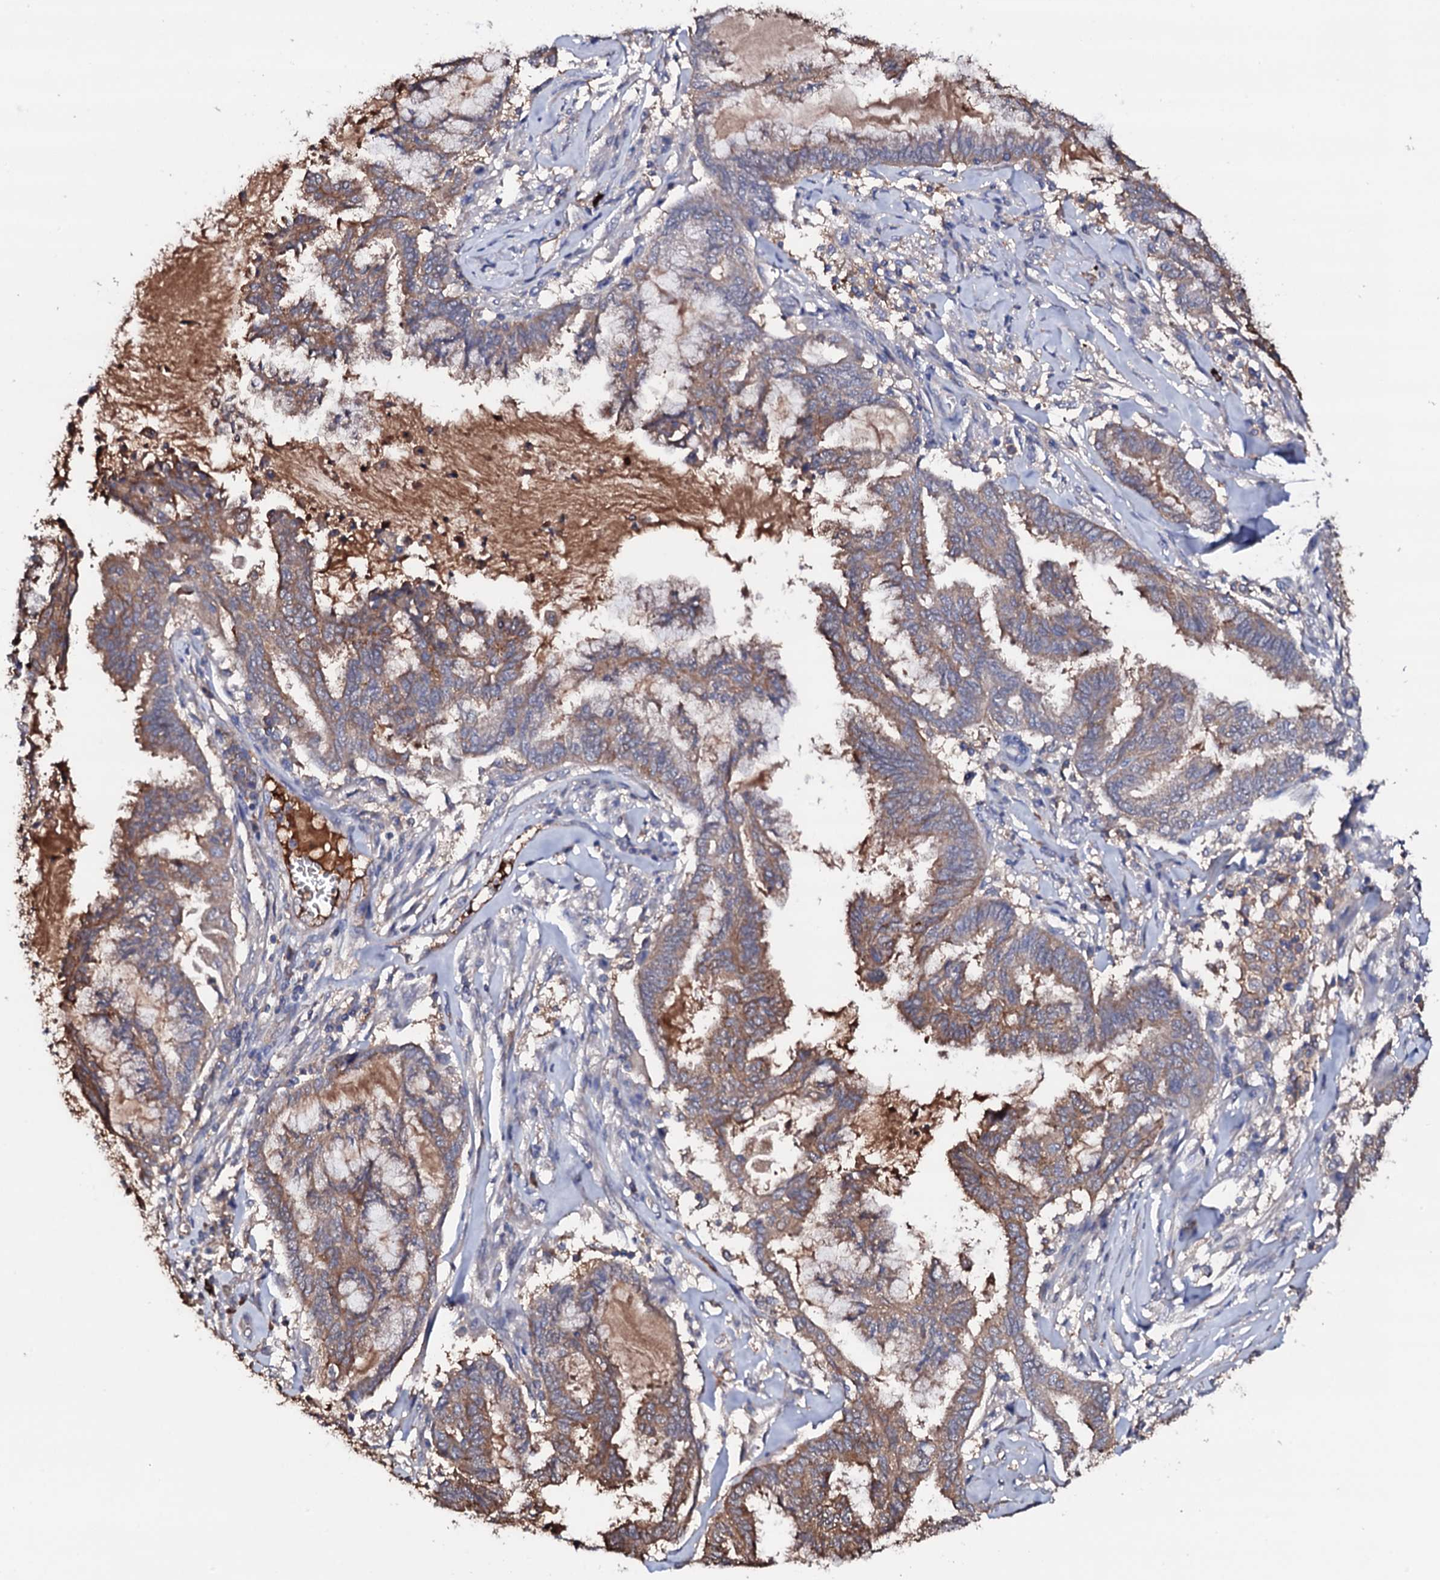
{"staining": {"intensity": "moderate", "quantity": ">75%", "location": "cytoplasmic/membranous"}, "tissue": "endometrial cancer", "cell_type": "Tumor cells", "image_type": "cancer", "snomed": [{"axis": "morphology", "description": "Adenocarcinoma, NOS"}, {"axis": "topography", "description": "Endometrium"}], "caption": "Protein staining by IHC reveals moderate cytoplasmic/membranous positivity in approximately >75% of tumor cells in endometrial cancer.", "gene": "TCAF2", "patient": {"sex": "female", "age": 86}}